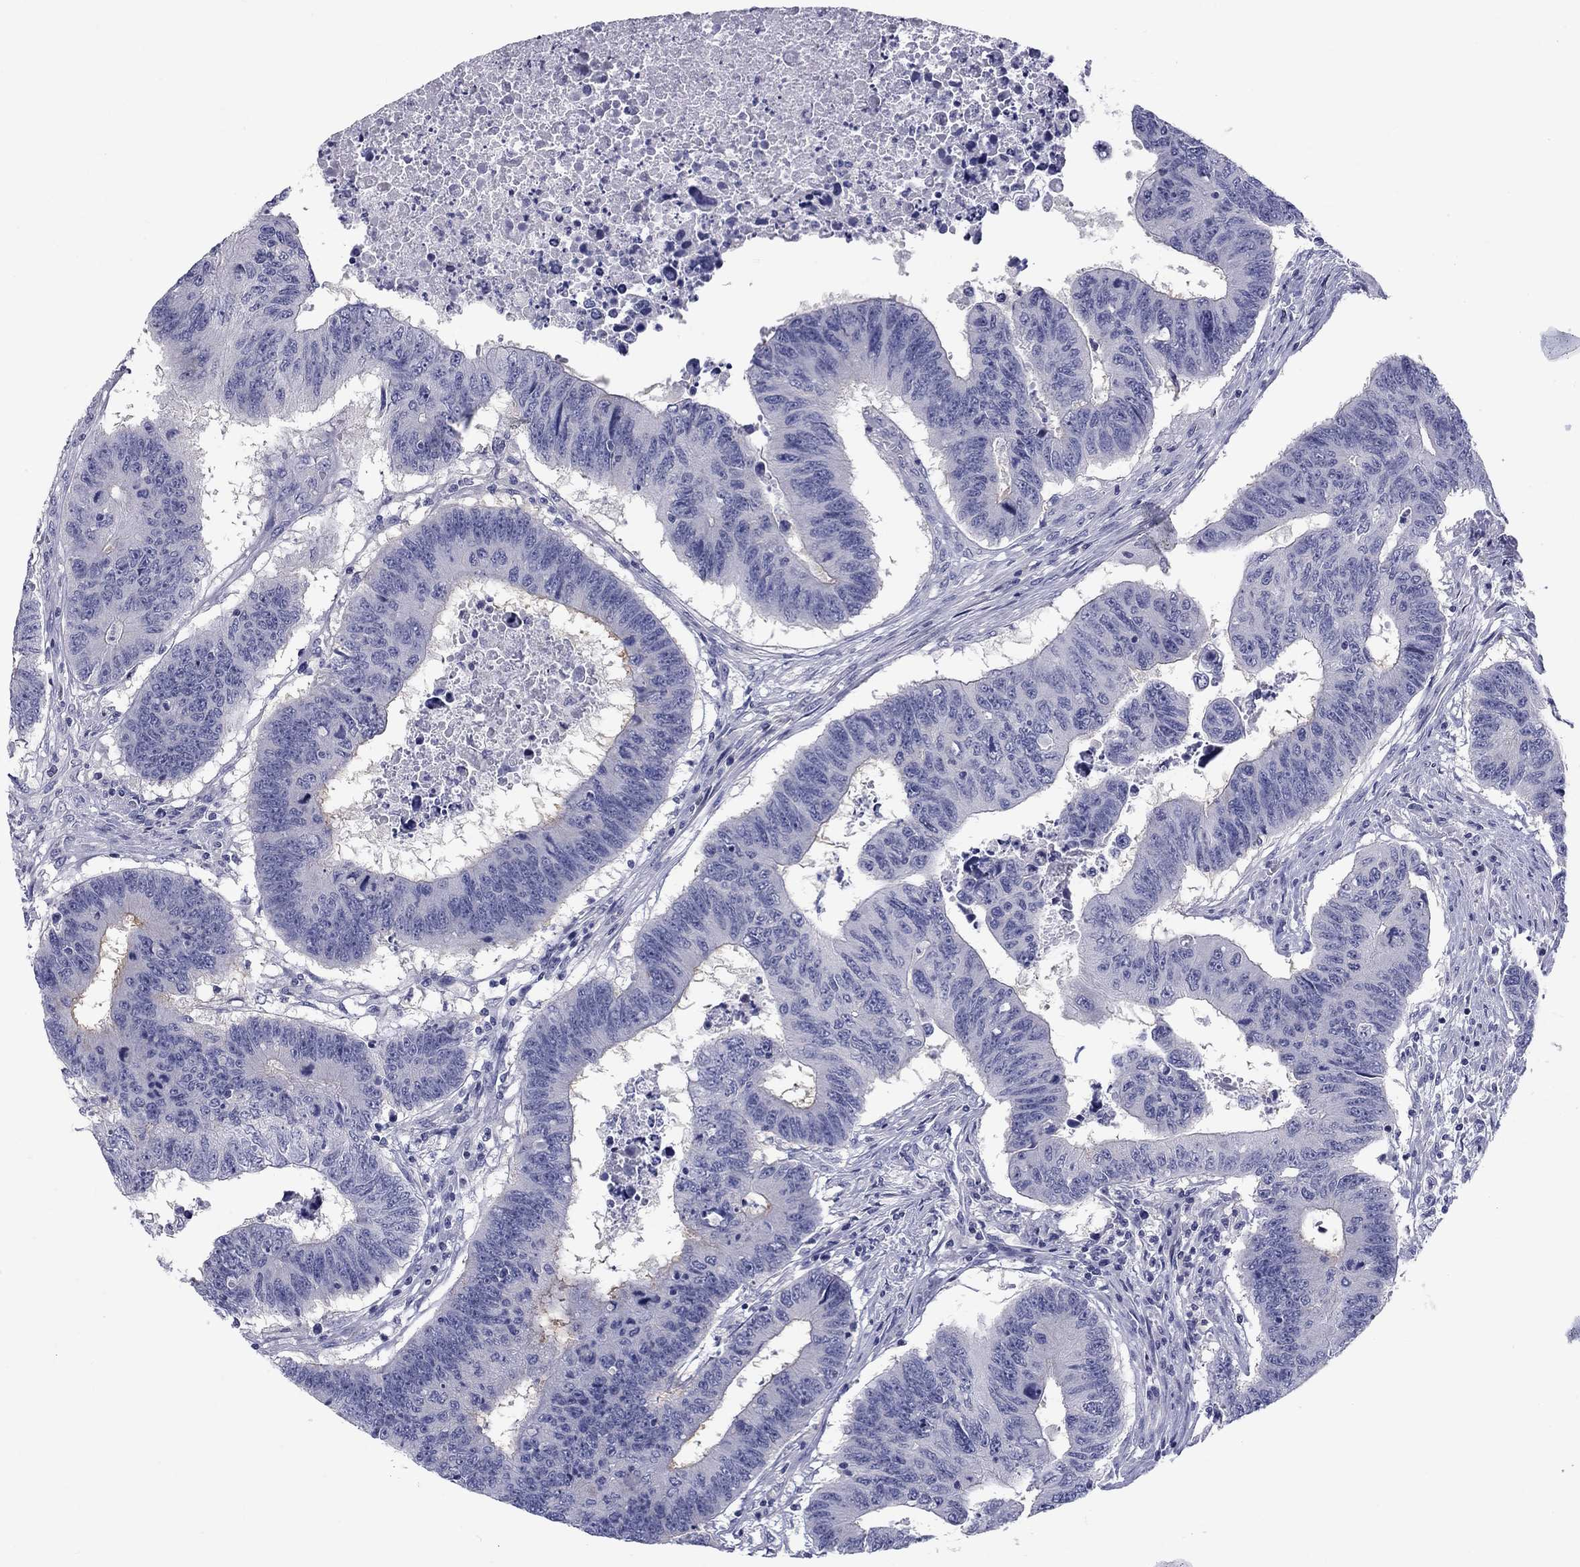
{"staining": {"intensity": "negative", "quantity": "none", "location": "none"}, "tissue": "colorectal cancer", "cell_type": "Tumor cells", "image_type": "cancer", "snomed": [{"axis": "morphology", "description": "Adenocarcinoma, NOS"}, {"axis": "topography", "description": "Rectum"}], "caption": "IHC of human colorectal cancer reveals no staining in tumor cells.", "gene": "CACNA1A", "patient": {"sex": "female", "age": 85}}